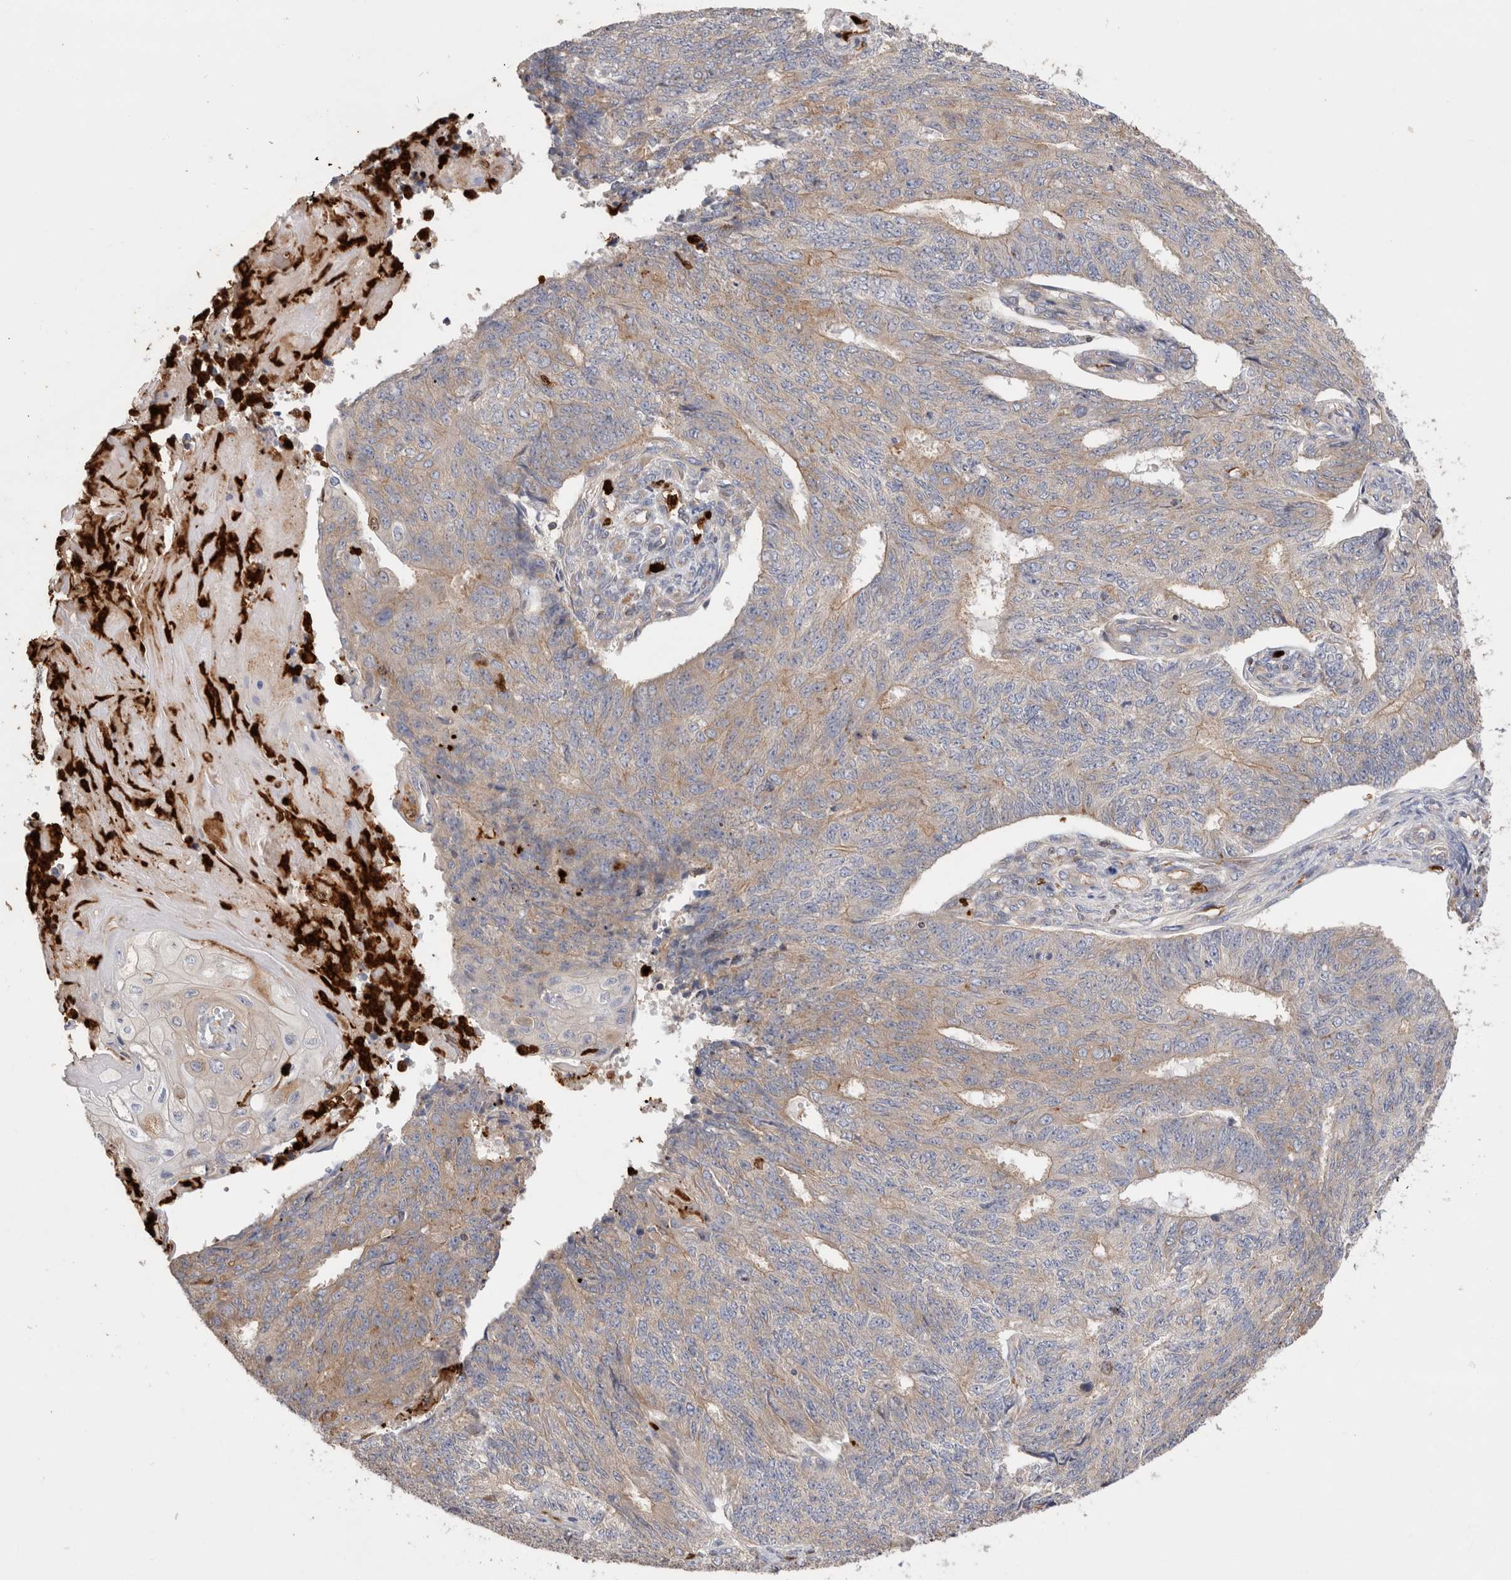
{"staining": {"intensity": "weak", "quantity": "<25%", "location": "cytoplasmic/membranous"}, "tissue": "endometrial cancer", "cell_type": "Tumor cells", "image_type": "cancer", "snomed": [{"axis": "morphology", "description": "Adenocarcinoma, NOS"}, {"axis": "topography", "description": "Endometrium"}], "caption": "High magnification brightfield microscopy of adenocarcinoma (endometrial) stained with DAB (3,3'-diaminobenzidine) (brown) and counterstained with hematoxylin (blue): tumor cells show no significant expression.", "gene": "NXT2", "patient": {"sex": "female", "age": 32}}